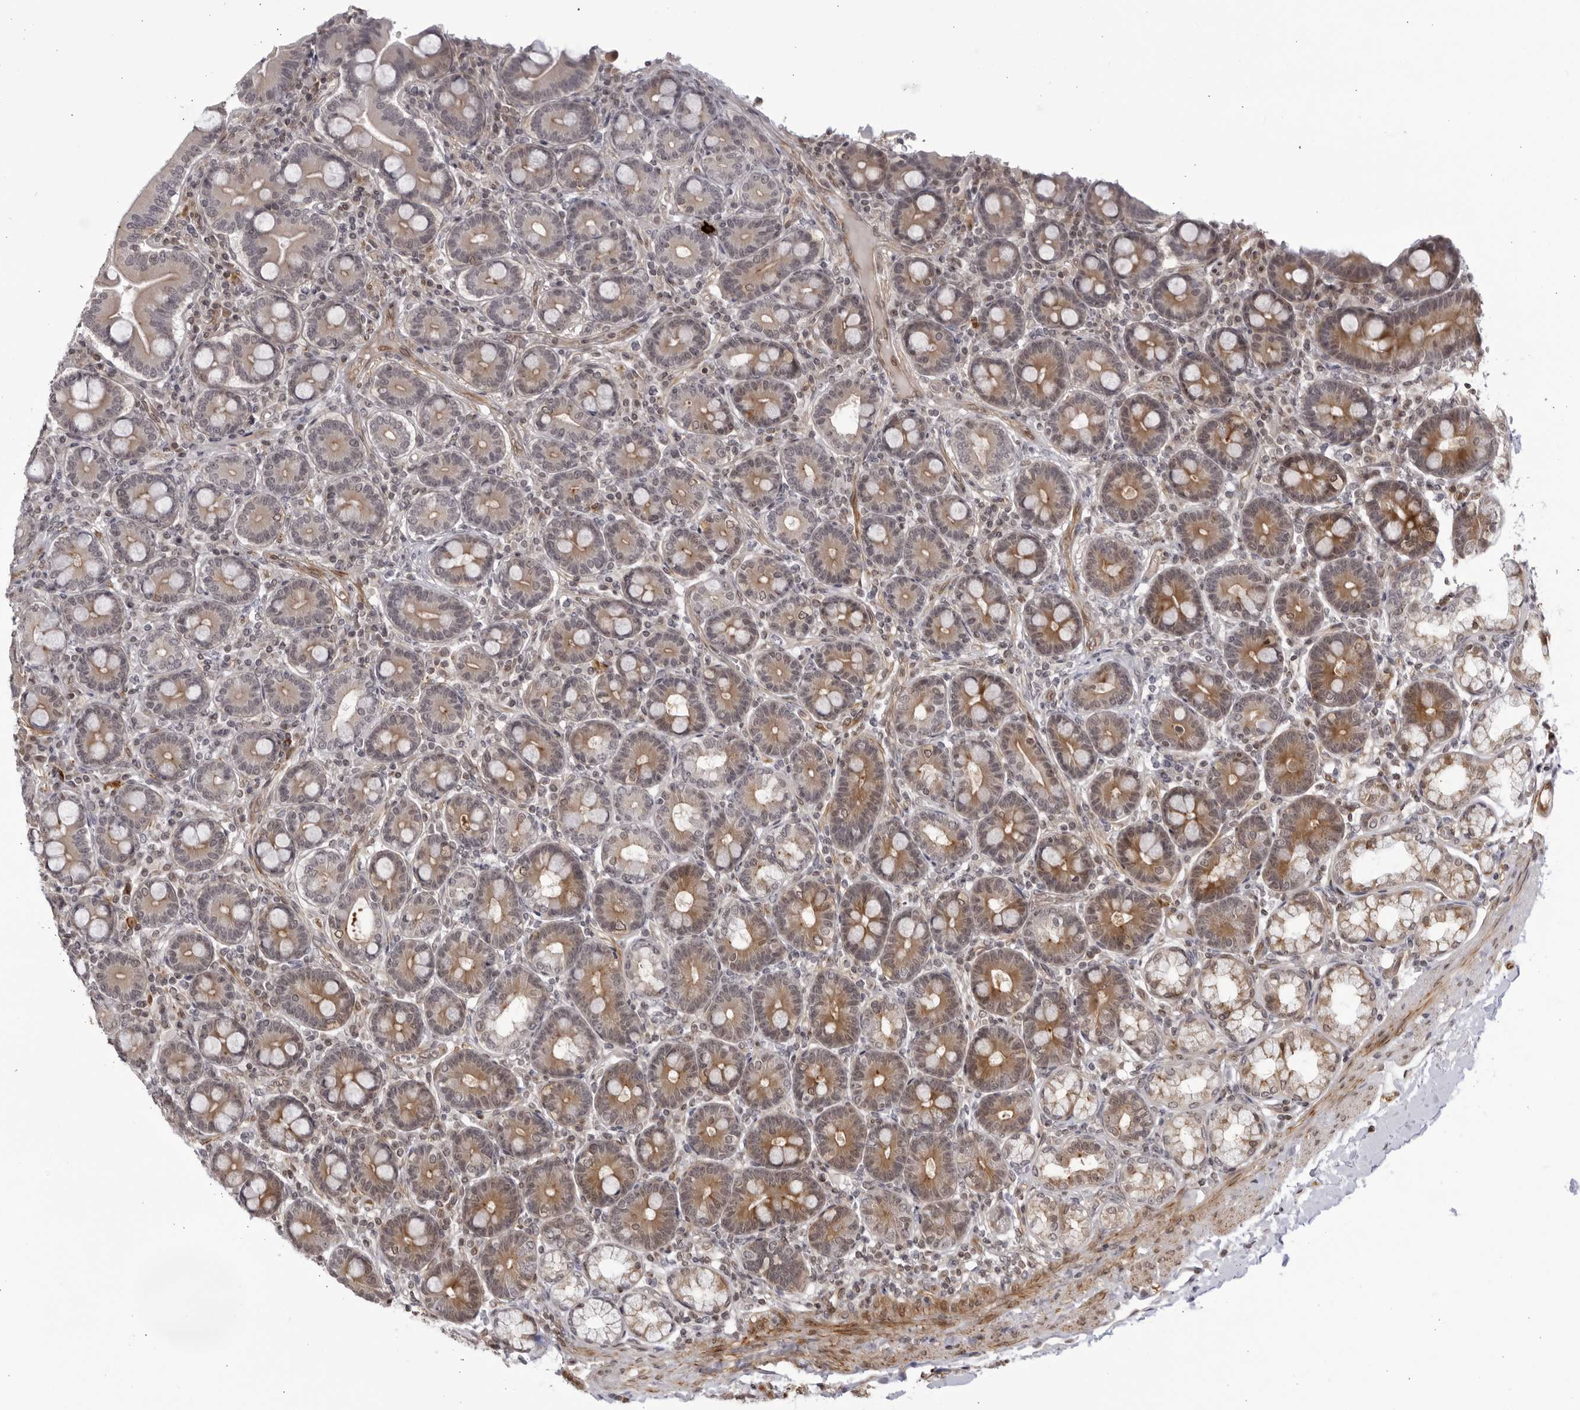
{"staining": {"intensity": "moderate", "quantity": "25%-75%", "location": "cytoplasmic/membranous"}, "tissue": "duodenum", "cell_type": "Glandular cells", "image_type": "normal", "snomed": [{"axis": "morphology", "description": "Normal tissue, NOS"}, {"axis": "topography", "description": "Duodenum"}], "caption": "Glandular cells show medium levels of moderate cytoplasmic/membranous positivity in about 25%-75% of cells in benign human duodenum. (DAB IHC, brown staining for protein, blue staining for nuclei).", "gene": "CNBD1", "patient": {"sex": "male", "age": 50}}